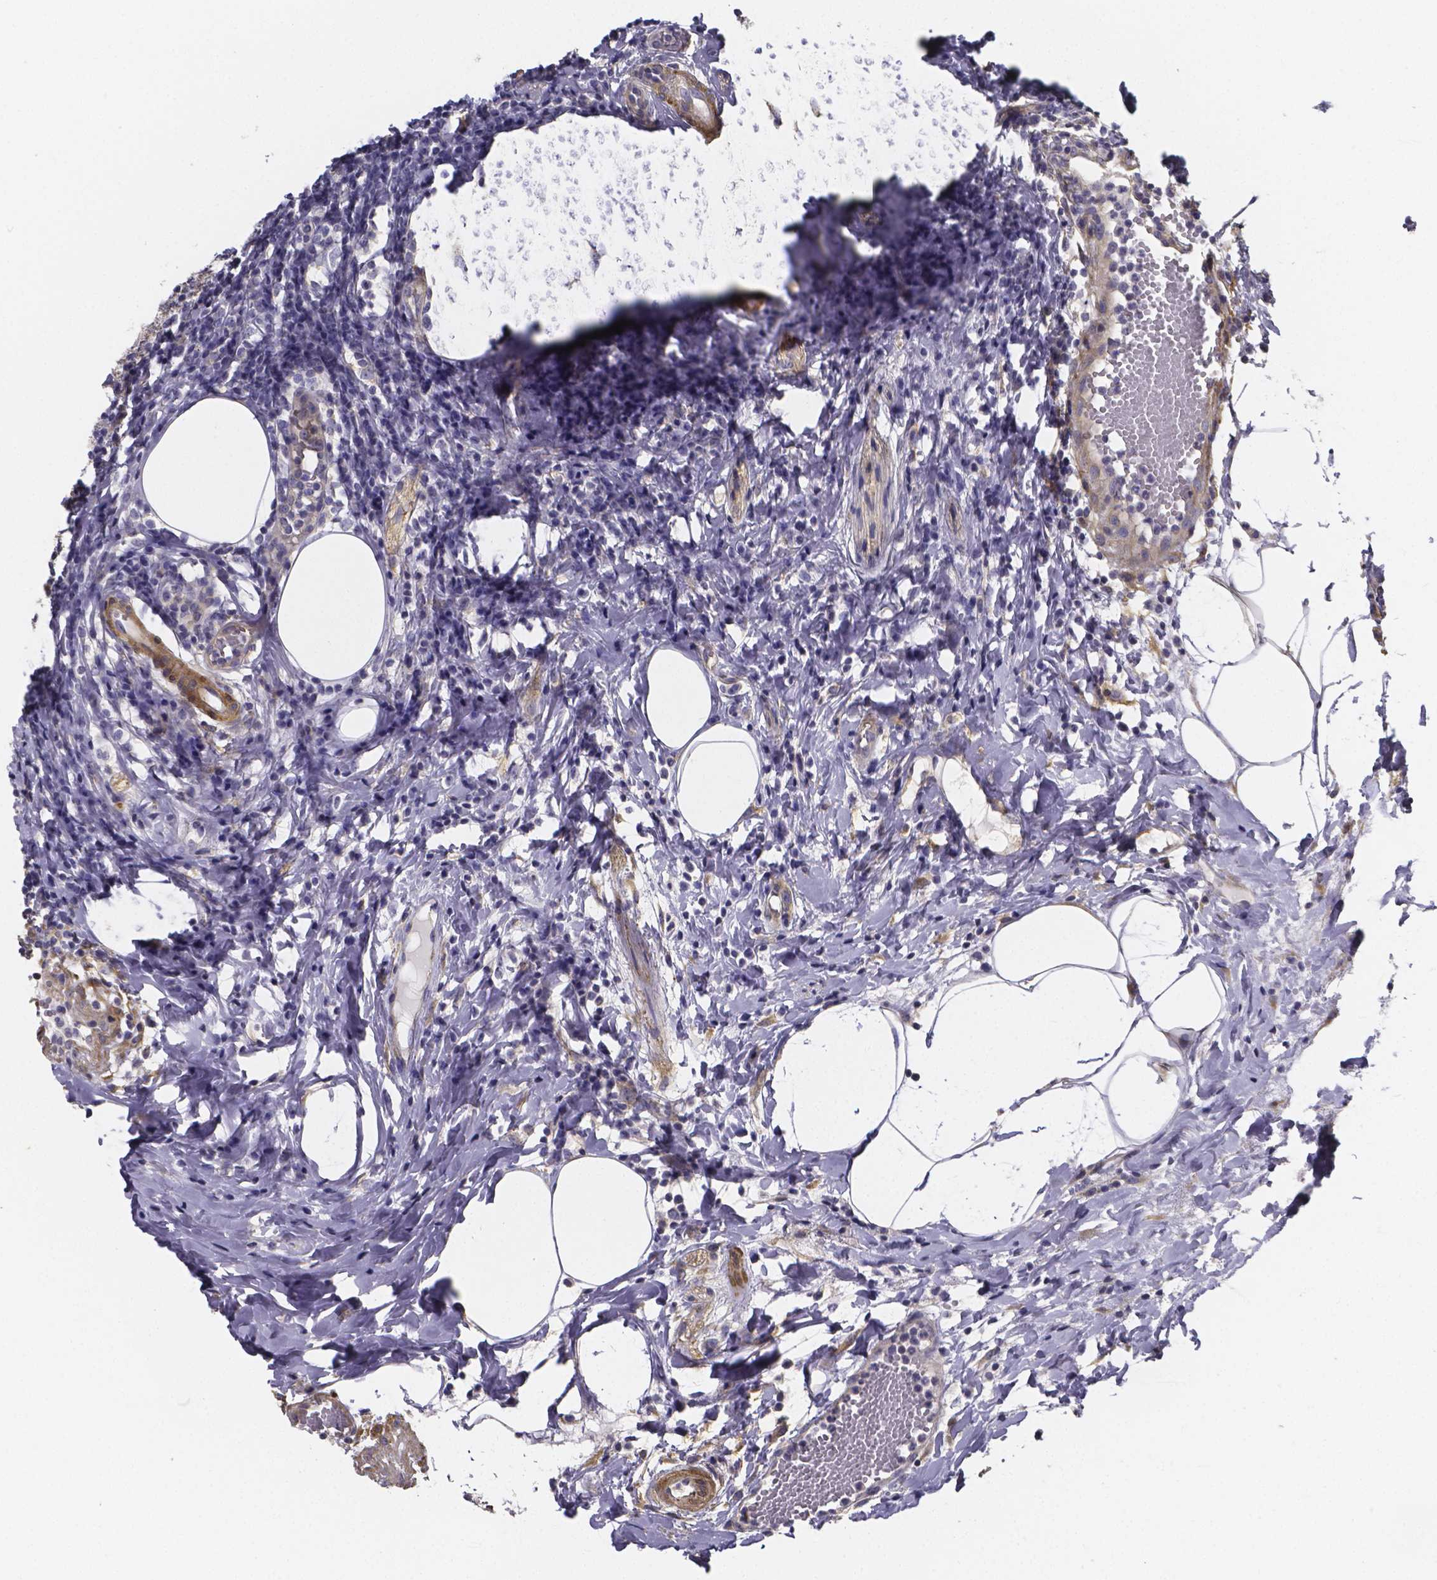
{"staining": {"intensity": "negative", "quantity": "none", "location": "none"}, "tissue": "appendix", "cell_type": "Glandular cells", "image_type": "normal", "snomed": [{"axis": "morphology", "description": "Normal tissue, NOS"}, {"axis": "morphology", "description": "Inflammation, NOS"}, {"axis": "topography", "description": "Appendix"}], "caption": "Immunohistochemistry (IHC) of normal appendix displays no staining in glandular cells.", "gene": "RERG", "patient": {"sex": "male", "age": 16}}